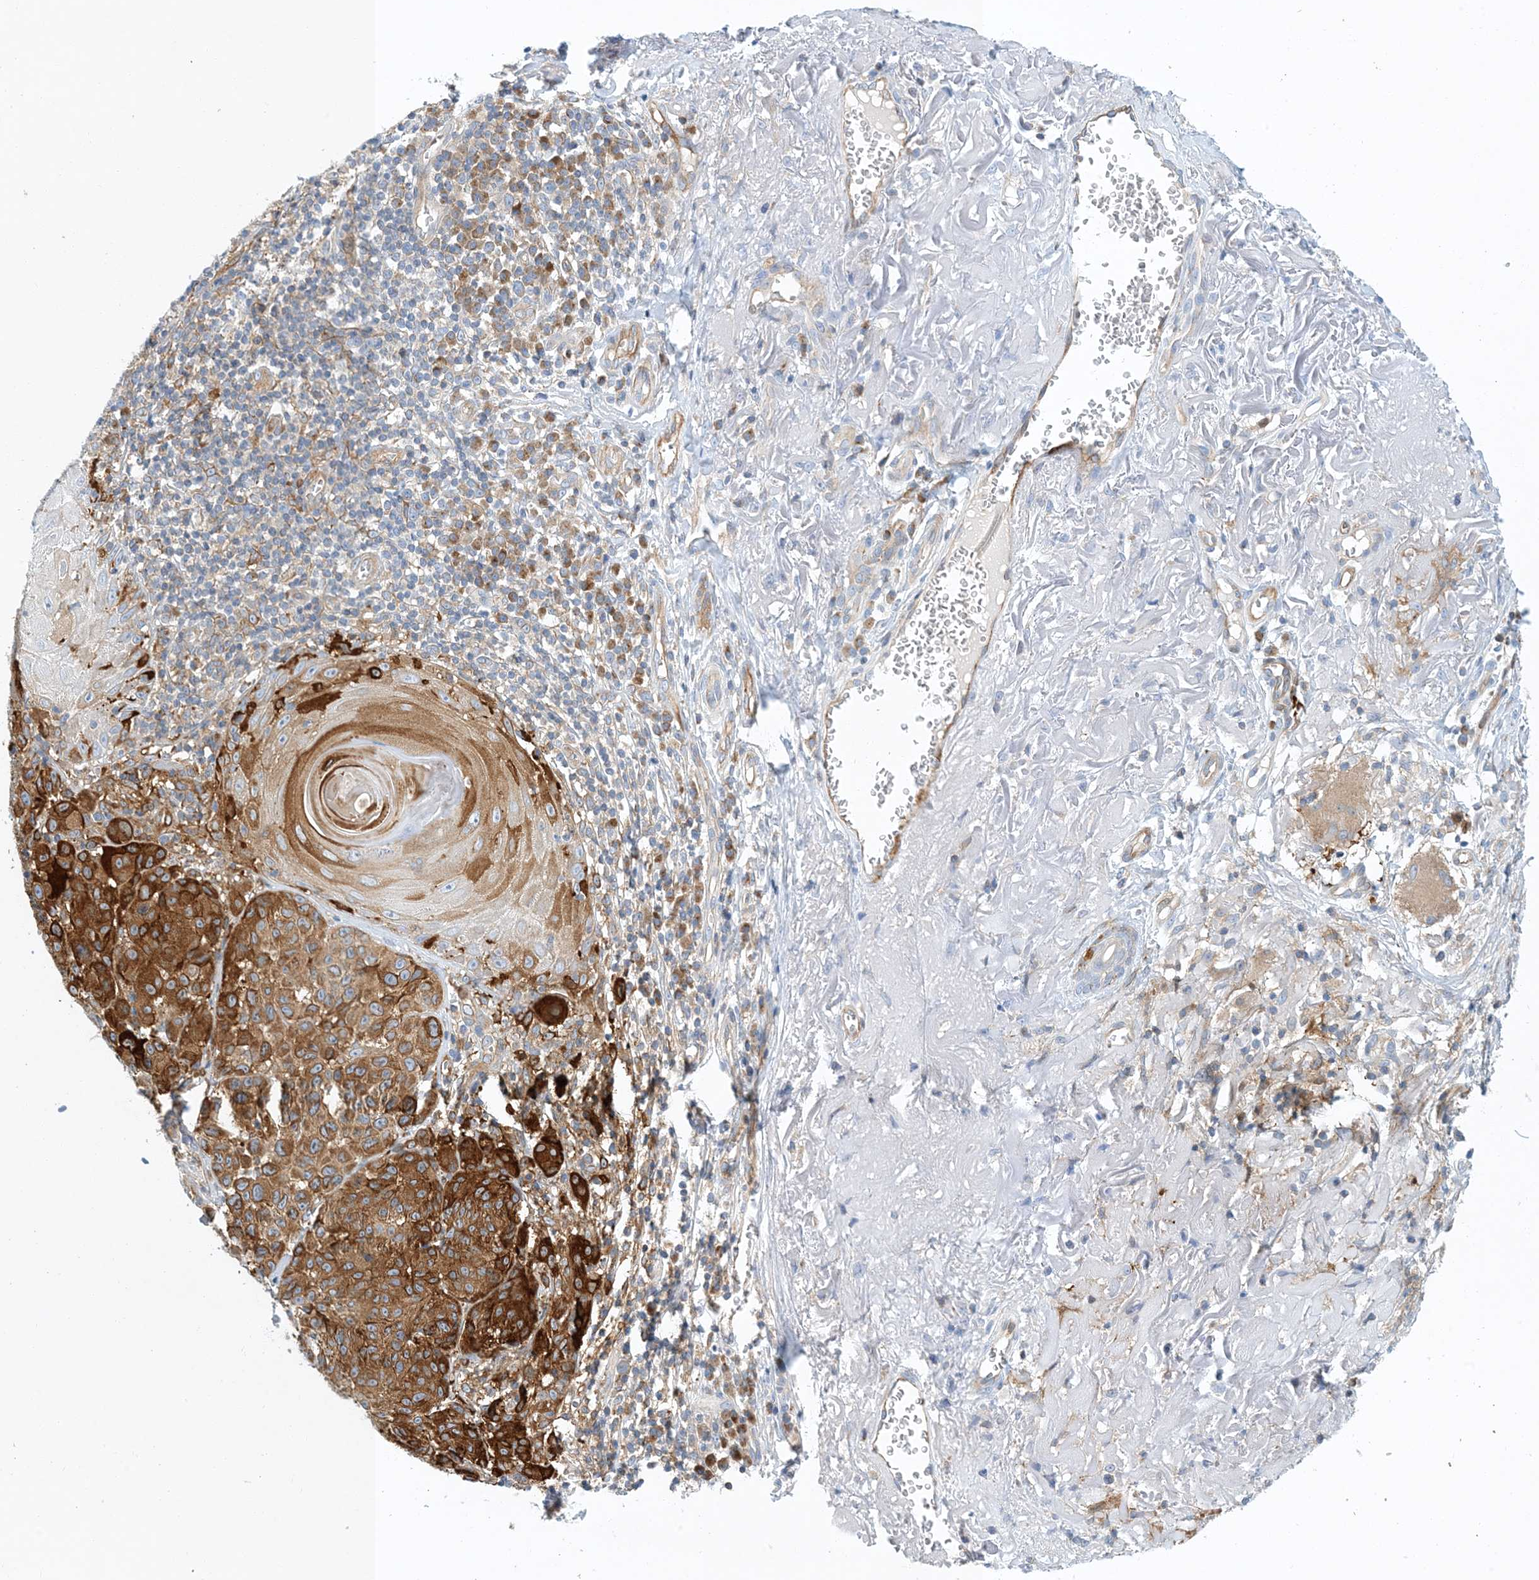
{"staining": {"intensity": "strong", "quantity": "25%-75%", "location": "cytoplasmic/membranous"}, "tissue": "melanoma", "cell_type": "Tumor cells", "image_type": "cancer", "snomed": [{"axis": "morphology", "description": "Malignant melanoma, NOS"}, {"axis": "topography", "description": "Skin"}], "caption": "Brown immunohistochemical staining in human melanoma reveals strong cytoplasmic/membranous positivity in approximately 25%-75% of tumor cells.", "gene": "PCDHA2", "patient": {"sex": "male", "age": 73}}